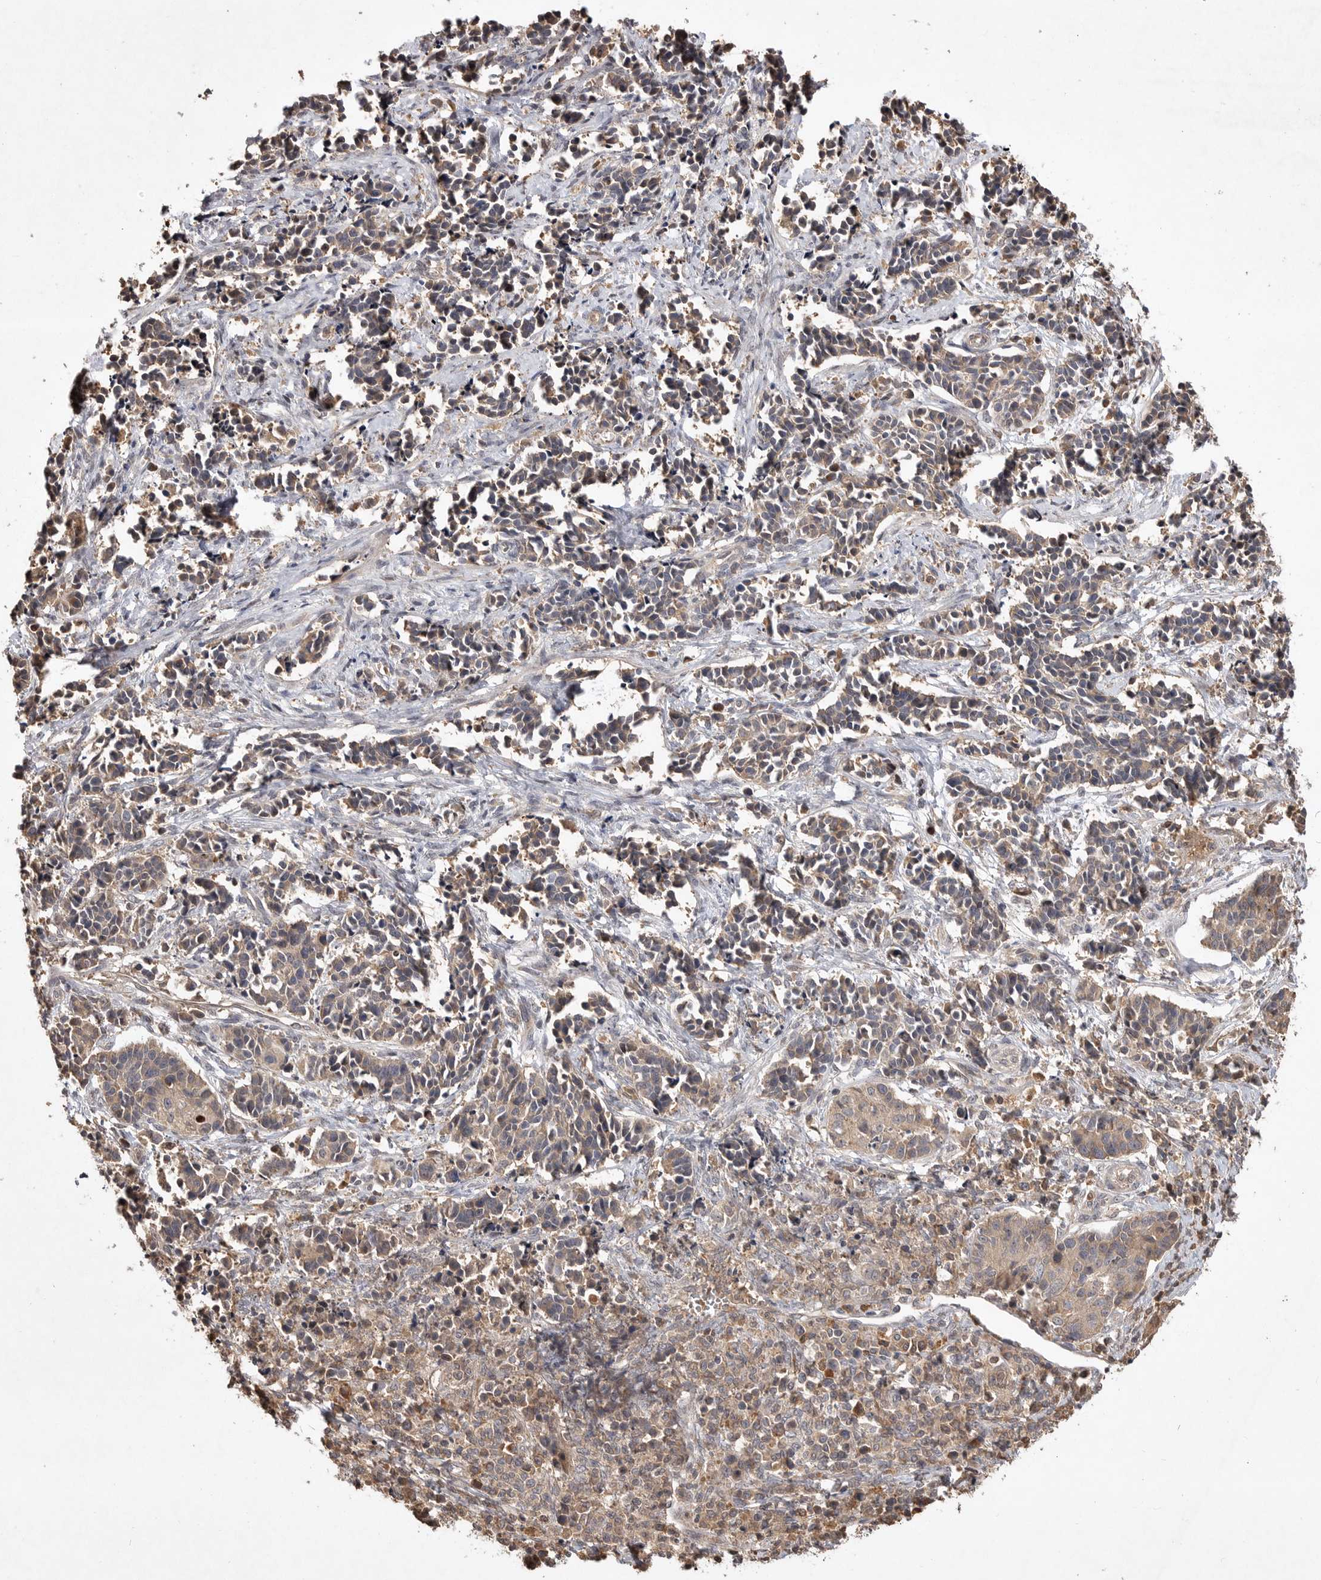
{"staining": {"intensity": "weak", "quantity": ">75%", "location": "cytoplasmic/membranous"}, "tissue": "cervical cancer", "cell_type": "Tumor cells", "image_type": "cancer", "snomed": [{"axis": "morphology", "description": "Normal tissue, NOS"}, {"axis": "morphology", "description": "Squamous cell carcinoma, NOS"}, {"axis": "topography", "description": "Cervix"}], "caption": "Immunohistochemical staining of squamous cell carcinoma (cervical) displays low levels of weak cytoplasmic/membranous protein staining in about >75% of tumor cells. (DAB = brown stain, brightfield microscopy at high magnification).", "gene": "VN1R4", "patient": {"sex": "female", "age": 35}}